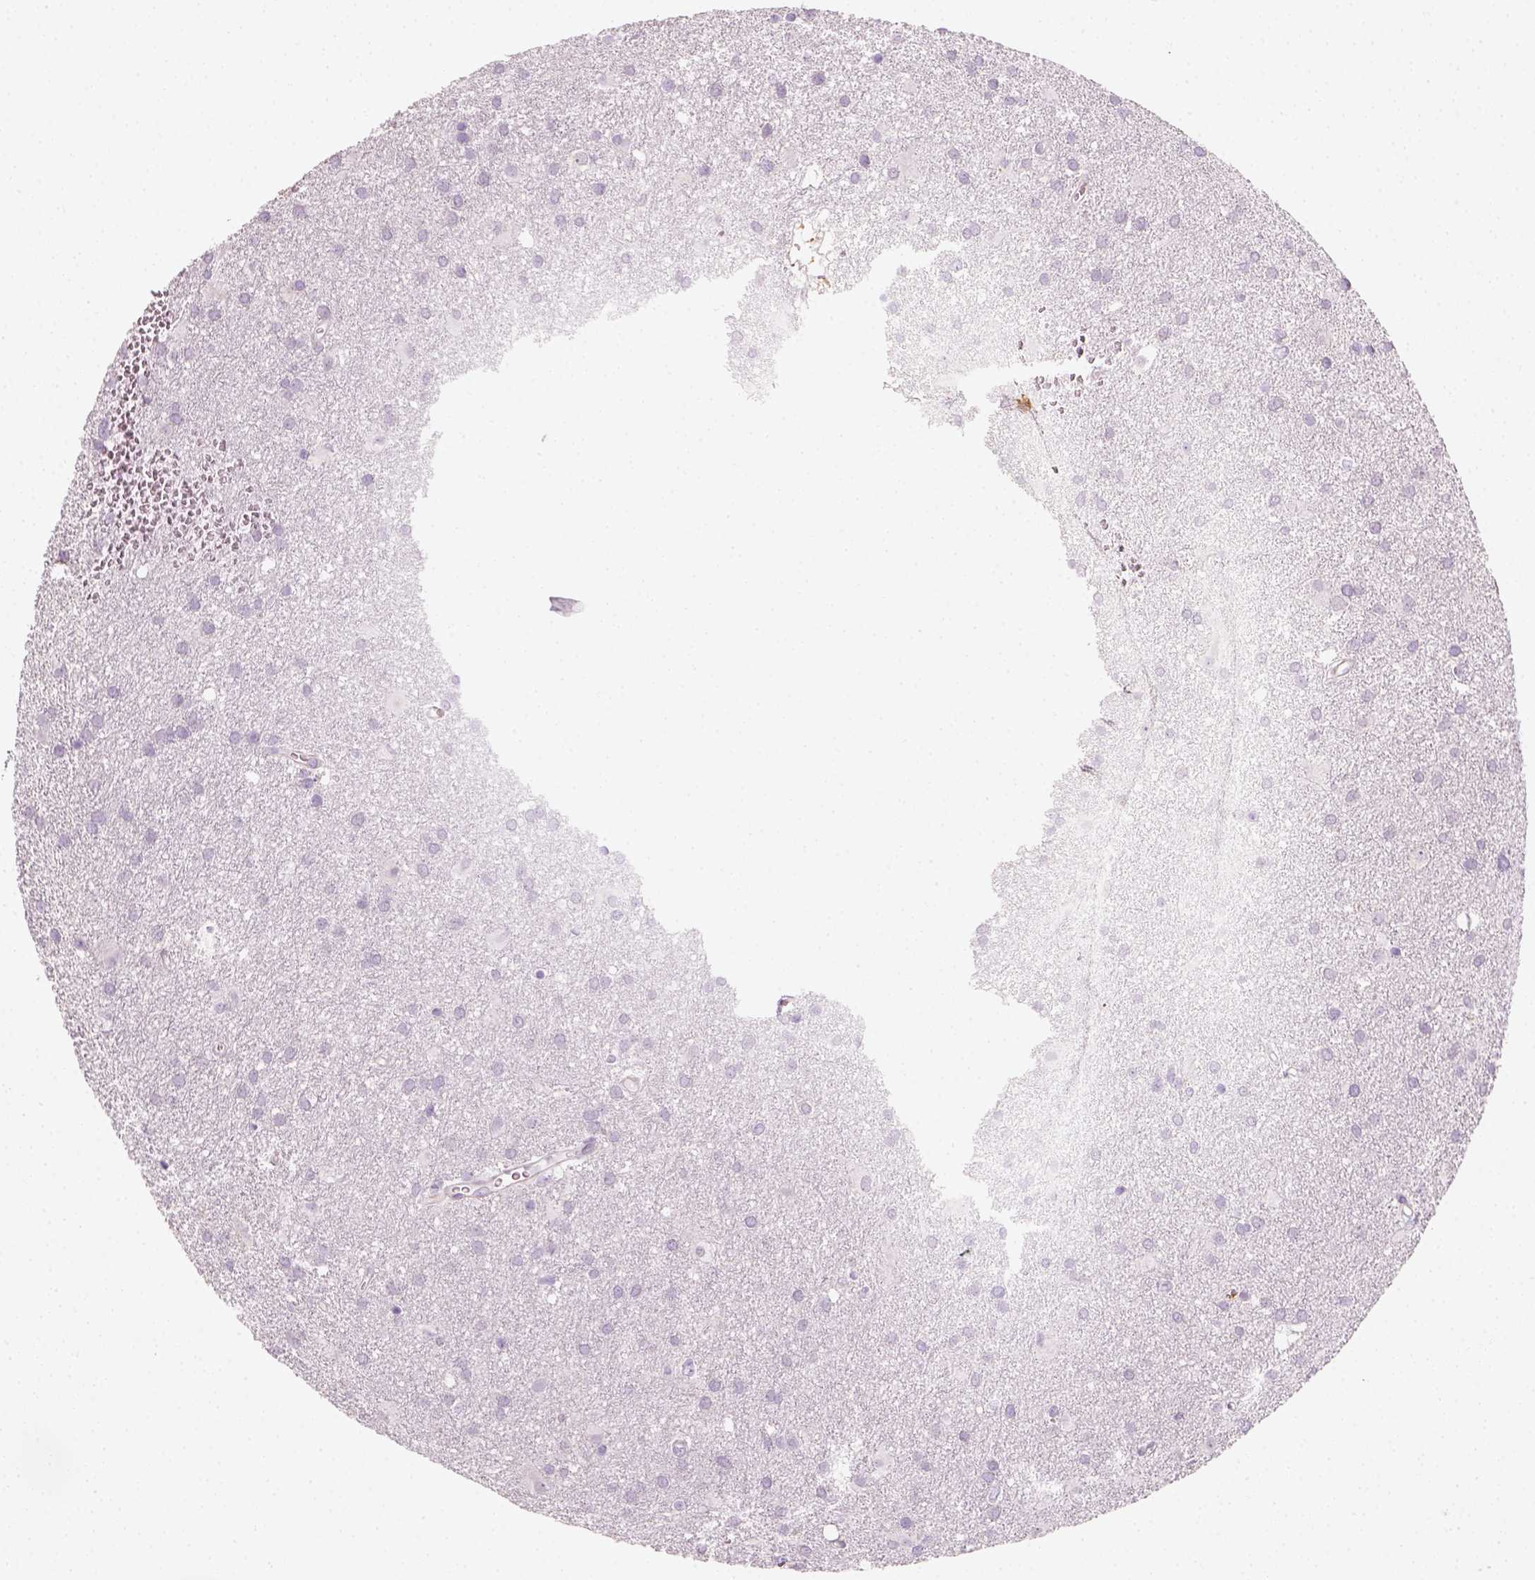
{"staining": {"intensity": "negative", "quantity": "none", "location": "none"}, "tissue": "glioma", "cell_type": "Tumor cells", "image_type": "cancer", "snomed": [{"axis": "morphology", "description": "Glioma, malignant, Low grade"}, {"axis": "topography", "description": "Brain"}], "caption": "IHC micrograph of neoplastic tissue: human glioma stained with DAB (3,3'-diaminobenzidine) reveals no significant protein staining in tumor cells.", "gene": "FAM163B", "patient": {"sex": "male", "age": 58}}